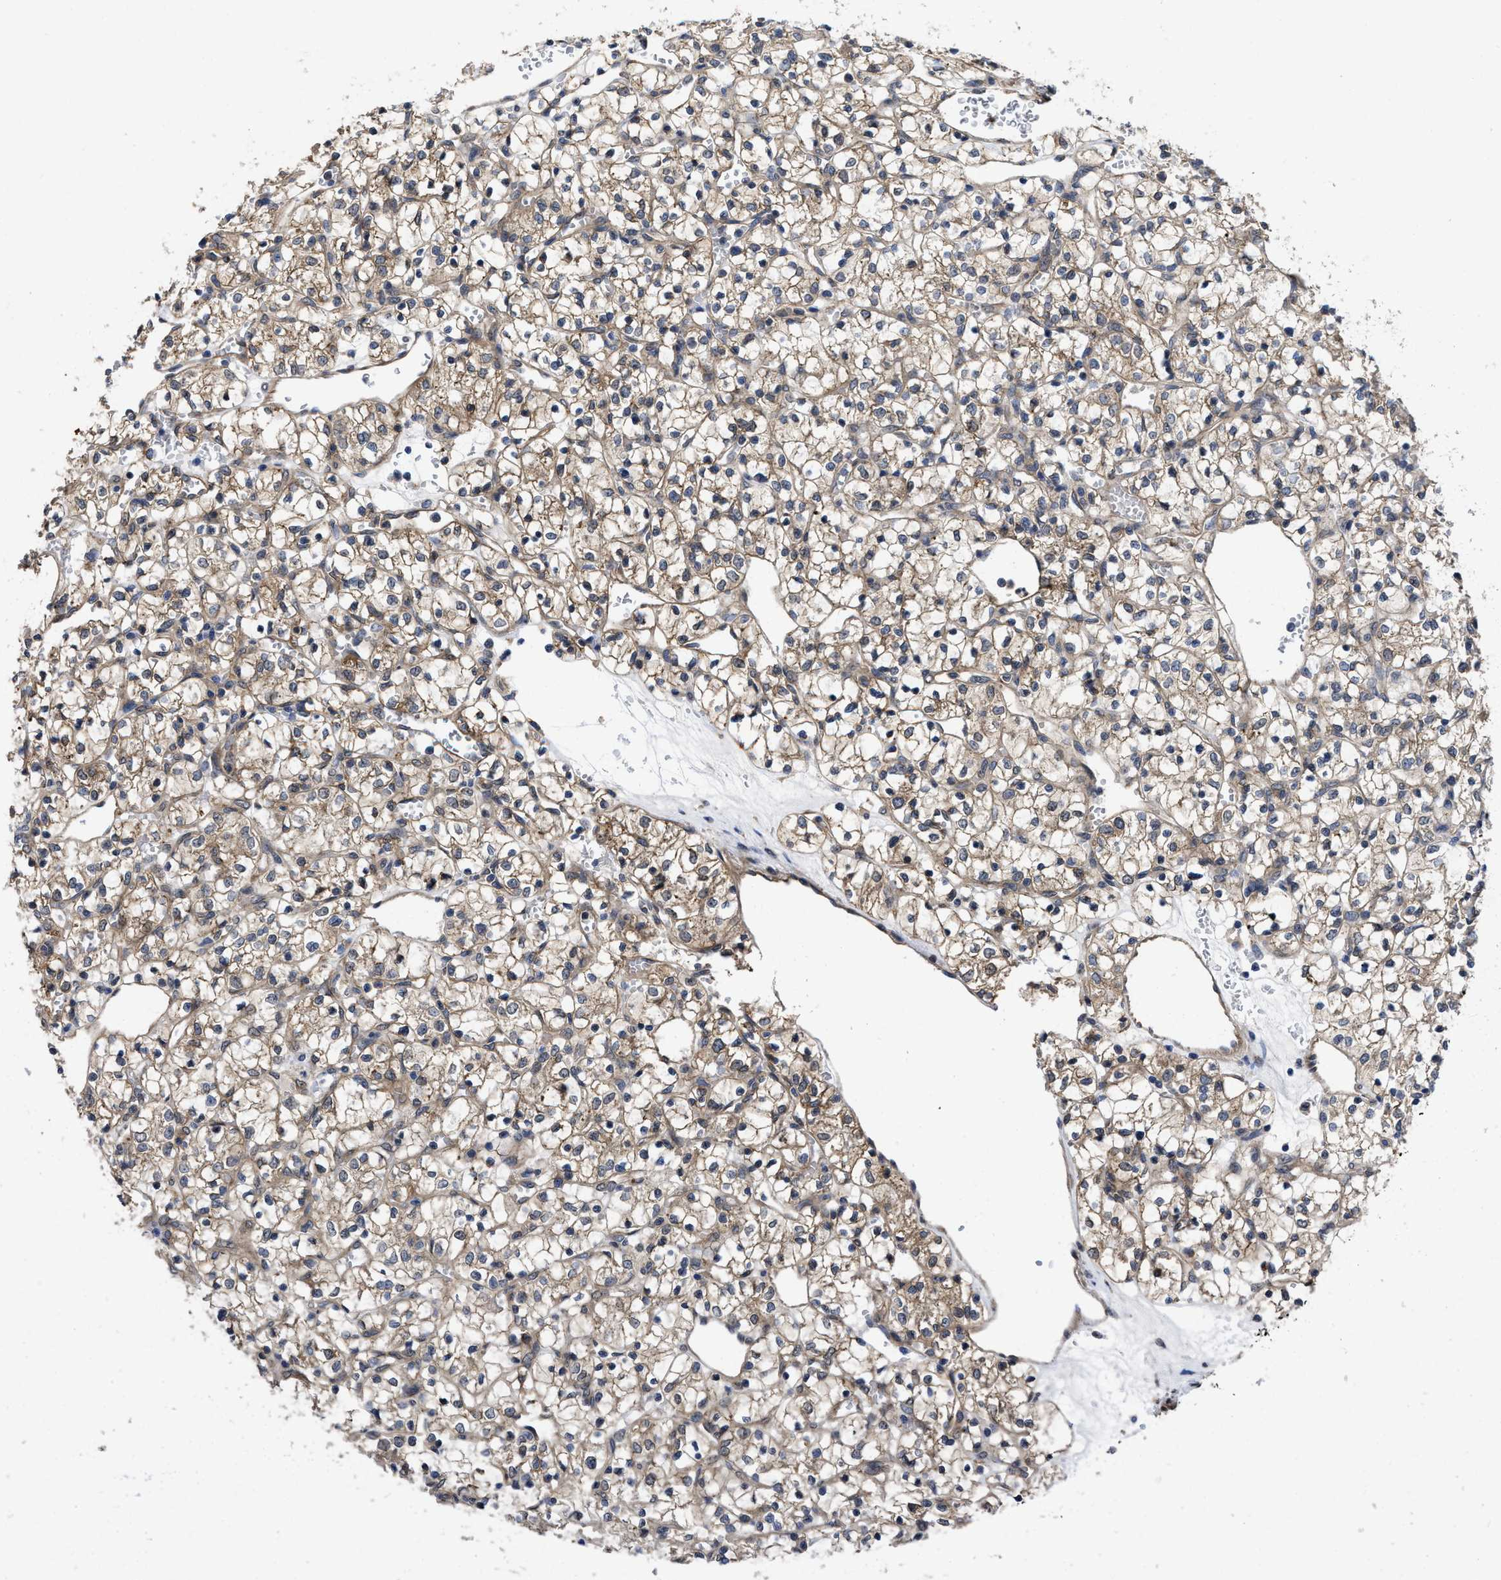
{"staining": {"intensity": "weak", "quantity": ">75%", "location": "cytoplasmic/membranous"}, "tissue": "renal cancer", "cell_type": "Tumor cells", "image_type": "cancer", "snomed": [{"axis": "morphology", "description": "Adenocarcinoma, NOS"}, {"axis": "topography", "description": "Kidney"}], "caption": "The image shows immunohistochemical staining of renal adenocarcinoma. There is weak cytoplasmic/membranous expression is seen in approximately >75% of tumor cells.", "gene": "PKD2", "patient": {"sex": "female", "age": 69}}